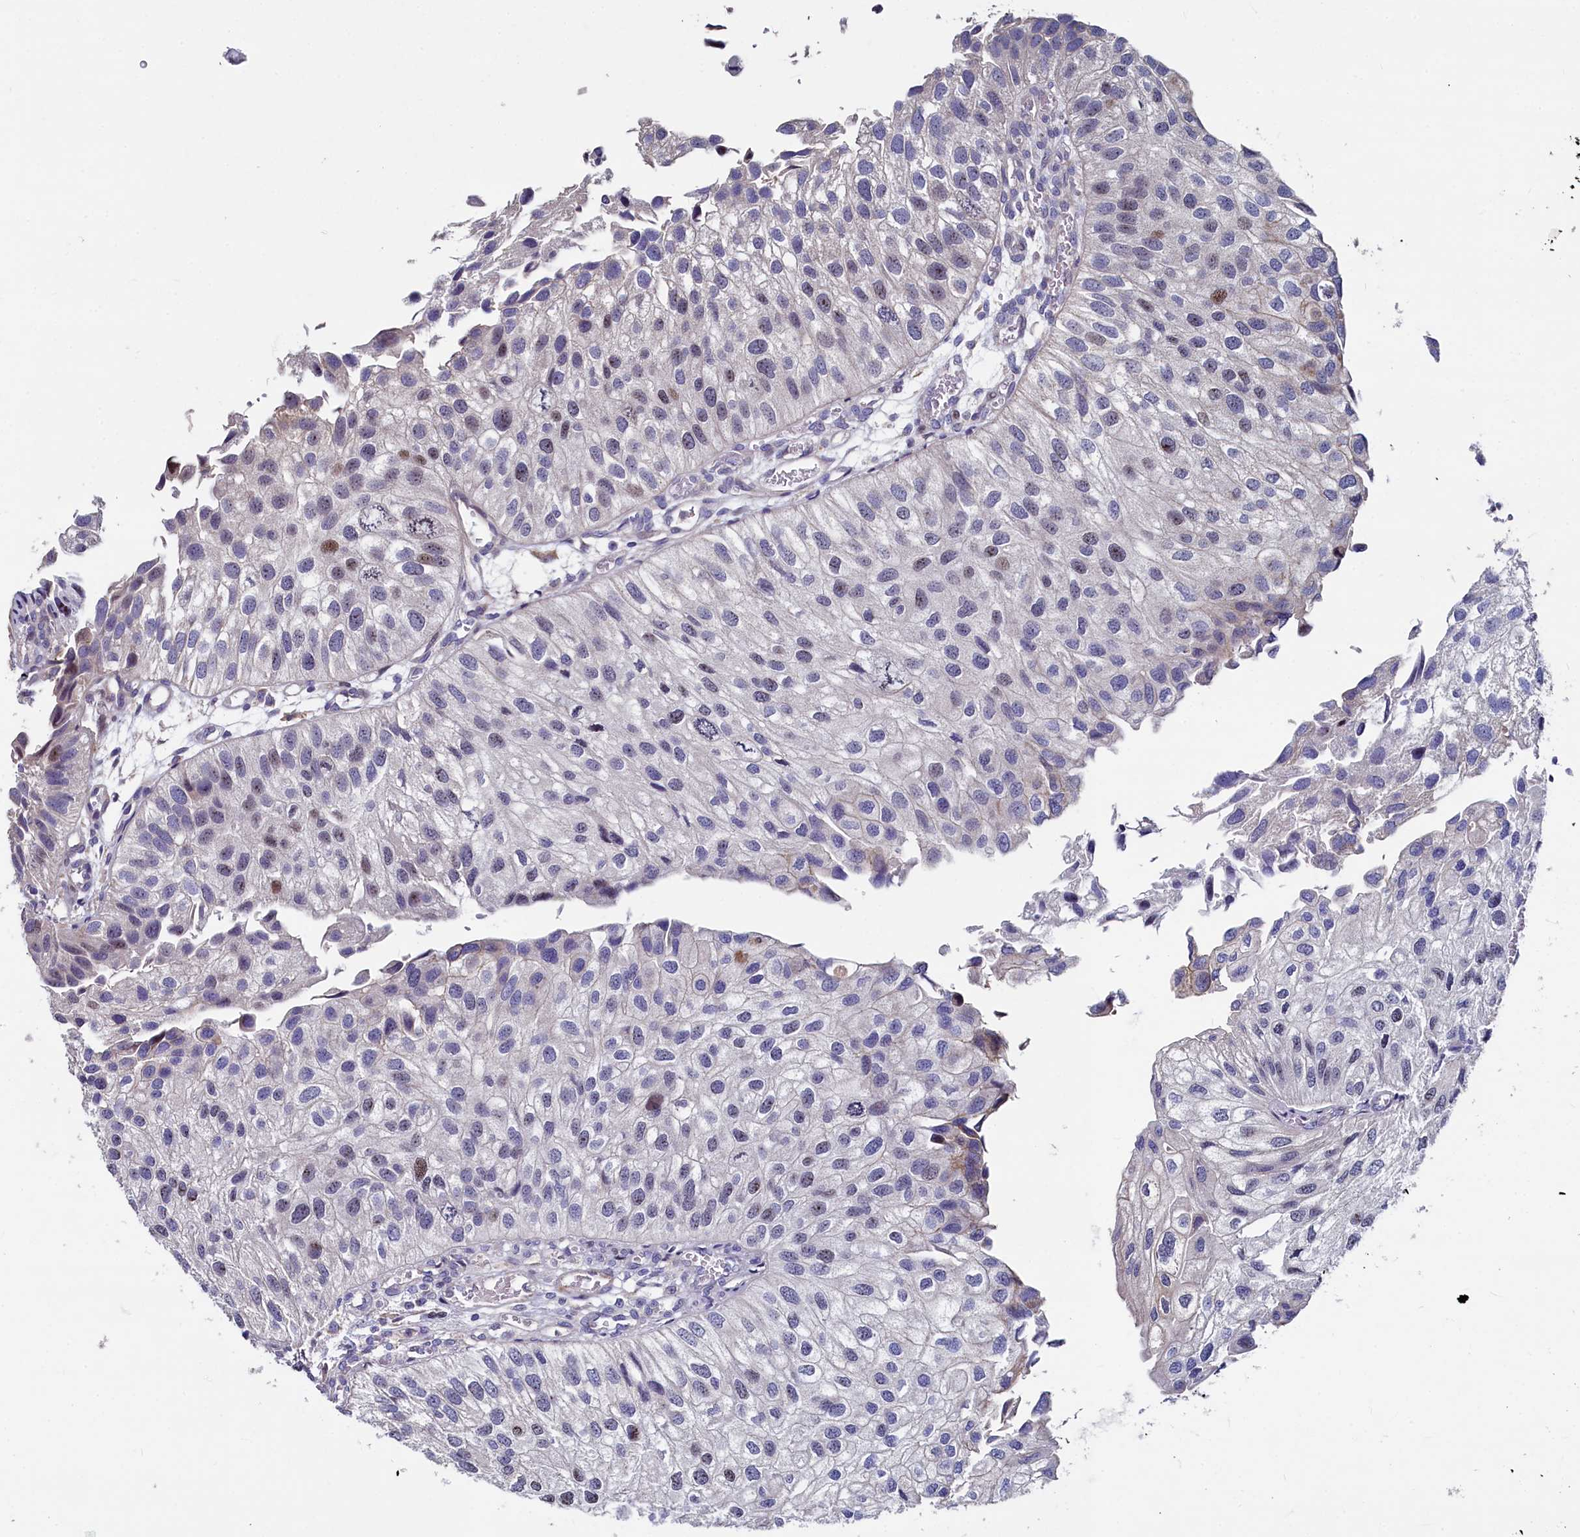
{"staining": {"intensity": "weak", "quantity": "<25%", "location": "nuclear"}, "tissue": "urothelial cancer", "cell_type": "Tumor cells", "image_type": "cancer", "snomed": [{"axis": "morphology", "description": "Urothelial carcinoma, Low grade"}, {"axis": "topography", "description": "Urinary bladder"}], "caption": "Micrograph shows no significant protein positivity in tumor cells of low-grade urothelial carcinoma.", "gene": "ASXL3", "patient": {"sex": "female", "age": 89}}